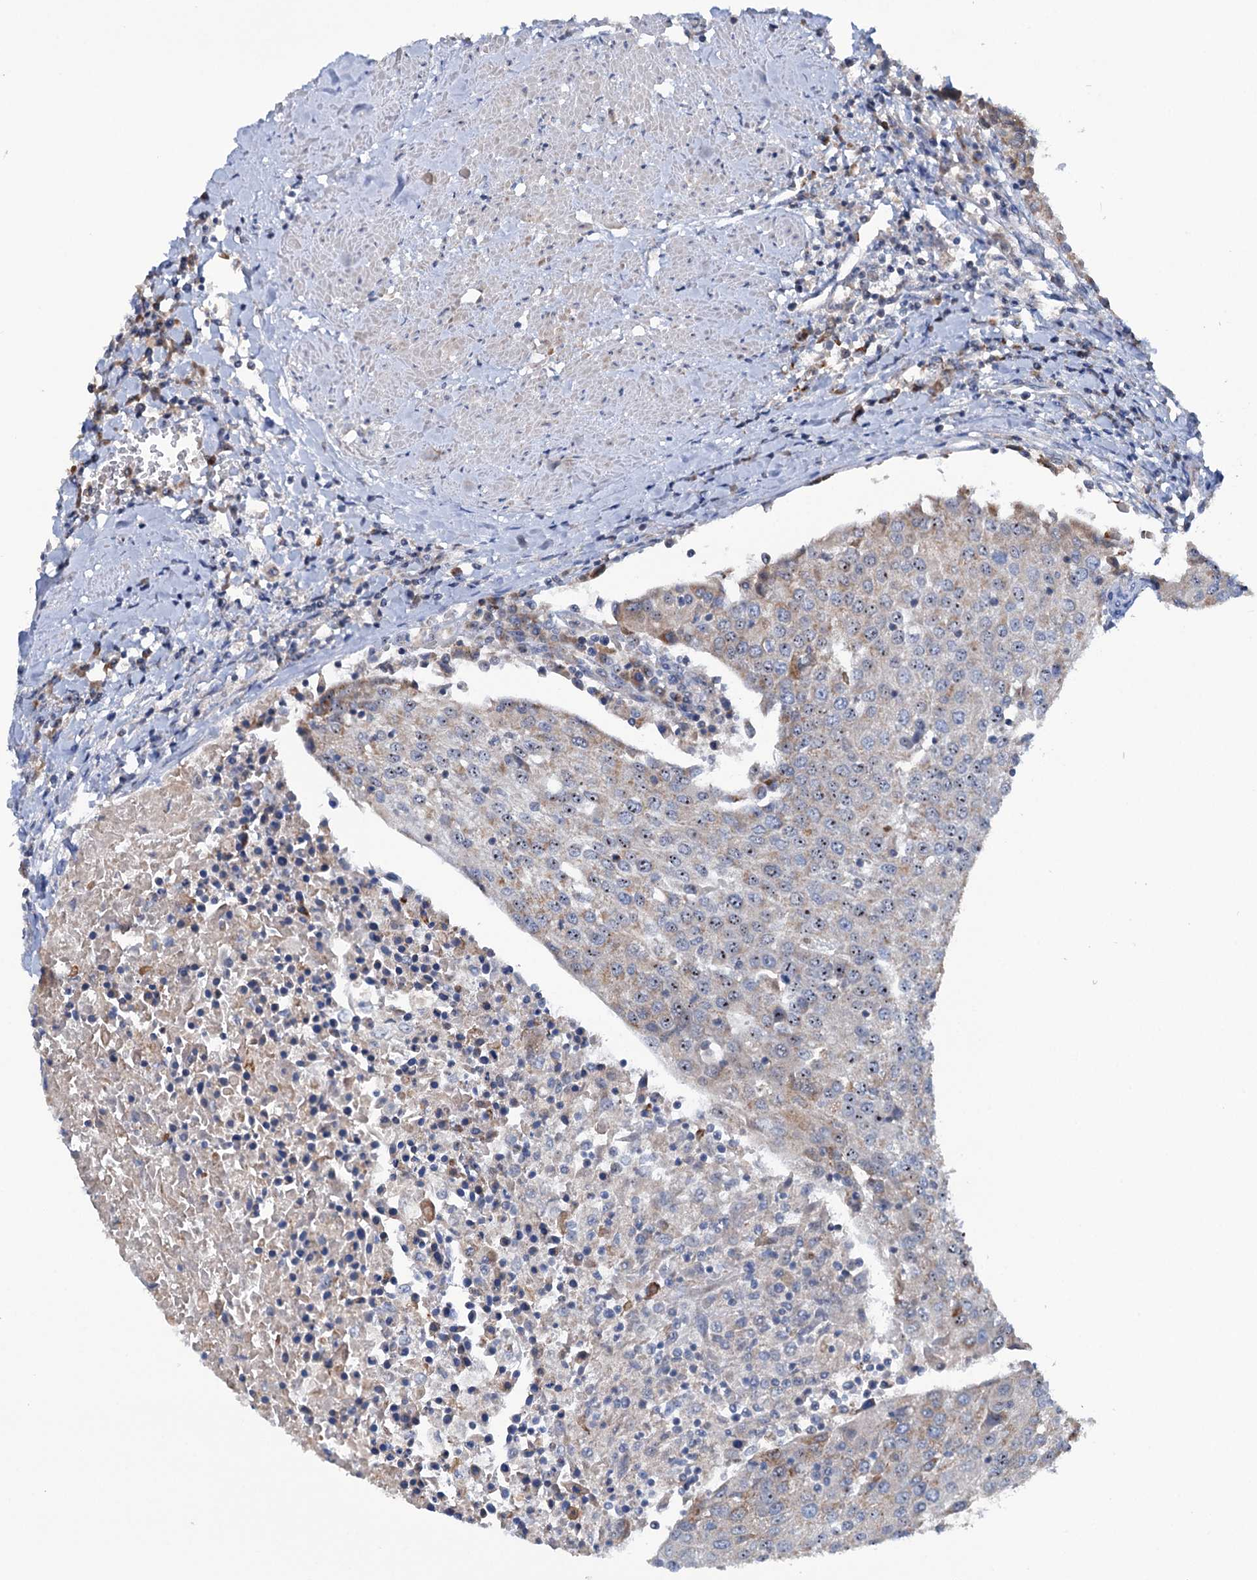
{"staining": {"intensity": "moderate", "quantity": "<25%", "location": "cytoplasmic/membranous,nuclear"}, "tissue": "urothelial cancer", "cell_type": "Tumor cells", "image_type": "cancer", "snomed": [{"axis": "morphology", "description": "Urothelial carcinoma, High grade"}, {"axis": "topography", "description": "Urinary bladder"}], "caption": "A brown stain labels moderate cytoplasmic/membranous and nuclear positivity of a protein in high-grade urothelial carcinoma tumor cells. (DAB IHC with brightfield microscopy, high magnification).", "gene": "HTR3B", "patient": {"sex": "female", "age": 85}}